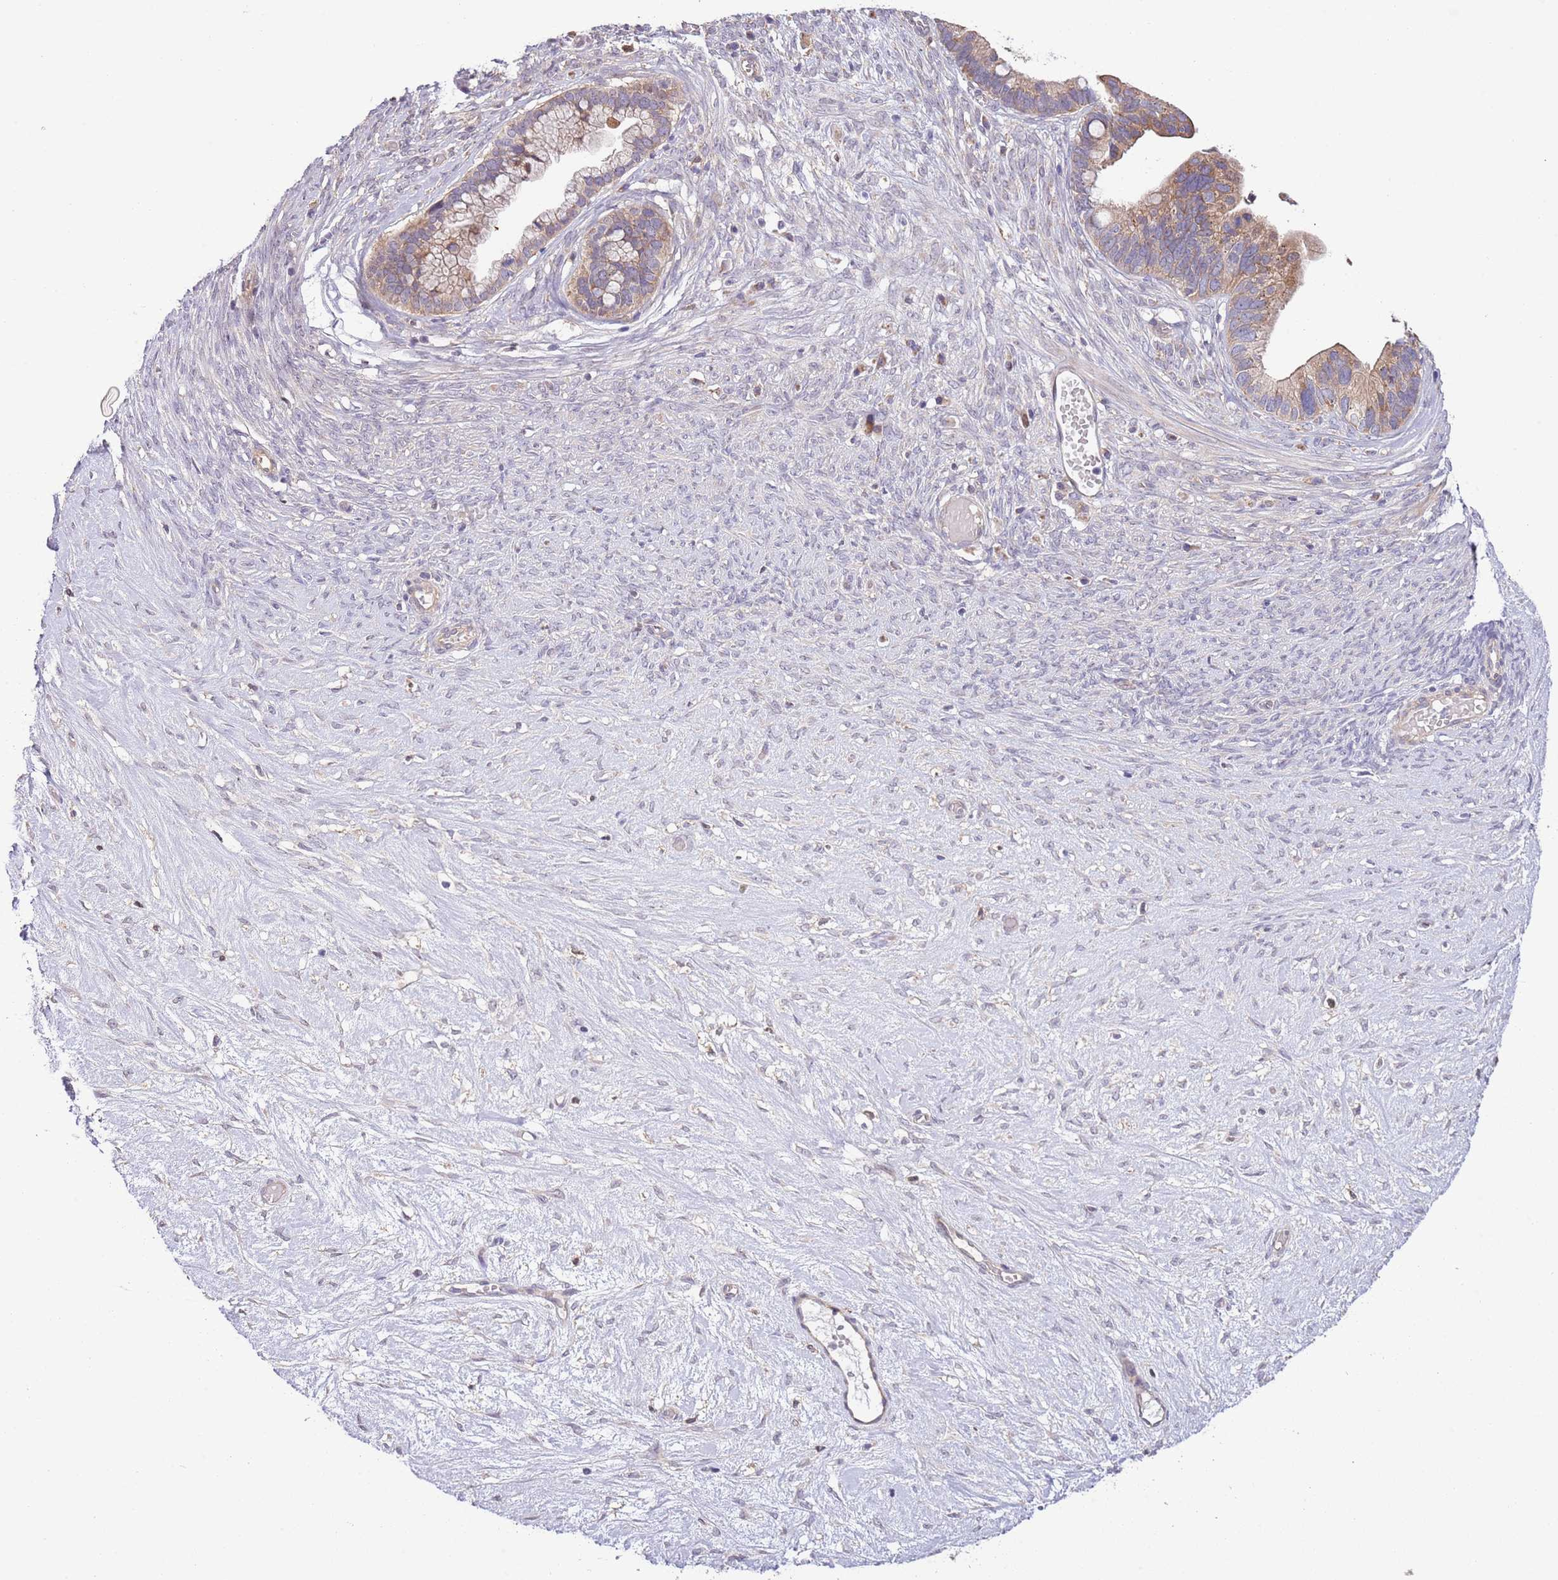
{"staining": {"intensity": "weak", "quantity": ">75%", "location": "cytoplasmic/membranous"}, "tissue": "ovarian cancer", "cell_type": "Tumor cells", "image_type": "cancer", "snomed": [{"axis": "morphology", "description": "Cystadenocarcinoma, serous, NOS"}, {"axis": "topography", "description": "Ovary"}], "caption": "Weak cytoplasmic/membranous positivity is seen in about >75% of tumor cells in serous cystadenocarcinoma (ovarian).", "gene": "LIPJ", "patient": {"sex": "female", "age": 56}}